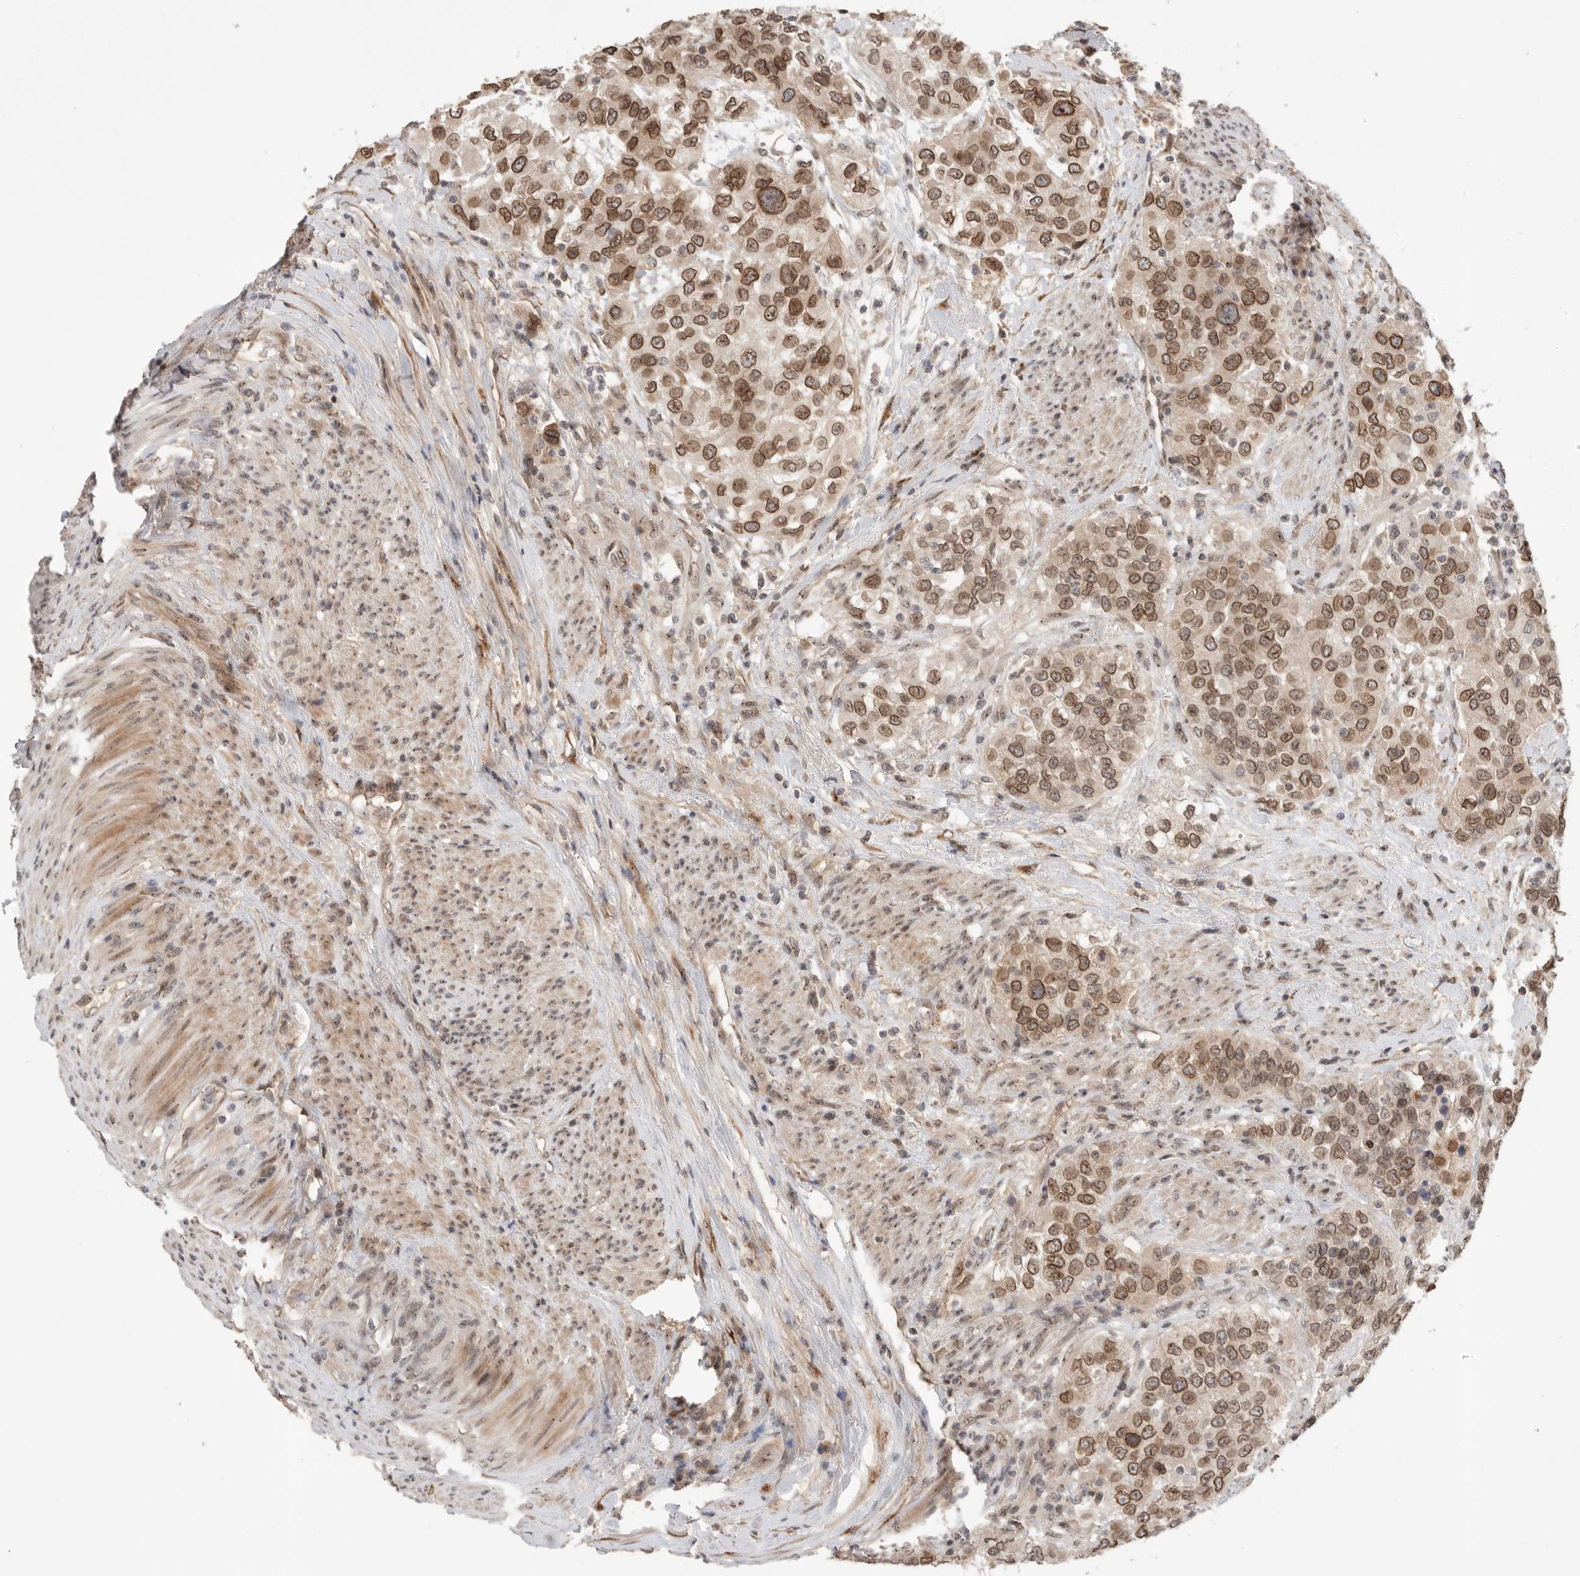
{"staining": {"intensity": "moderate", "quantity": ">75%", "location": "cytoplasmic/membranous,nuclear"}, "tissue": "urothelial cancer", "cell_type": "Tumor cells", "image_type": "cancer", "snomed": [{"axis": "morphology", "description": "Urothelial carcinoma, High grade"}, {"axis": "topography", "description": "Urinary bladder"}], "caption": "Immunohistochemistry (IHC) histopathology image of human high-grade urothelial carcinoma stained for a protein (brown), which displays medium levels of moderate cytoplasmic/membranous and nuclear staining in about >75% of tumor cells.", "gene": "LEMD3", "patient": {"sex": "female", "age": 80}}